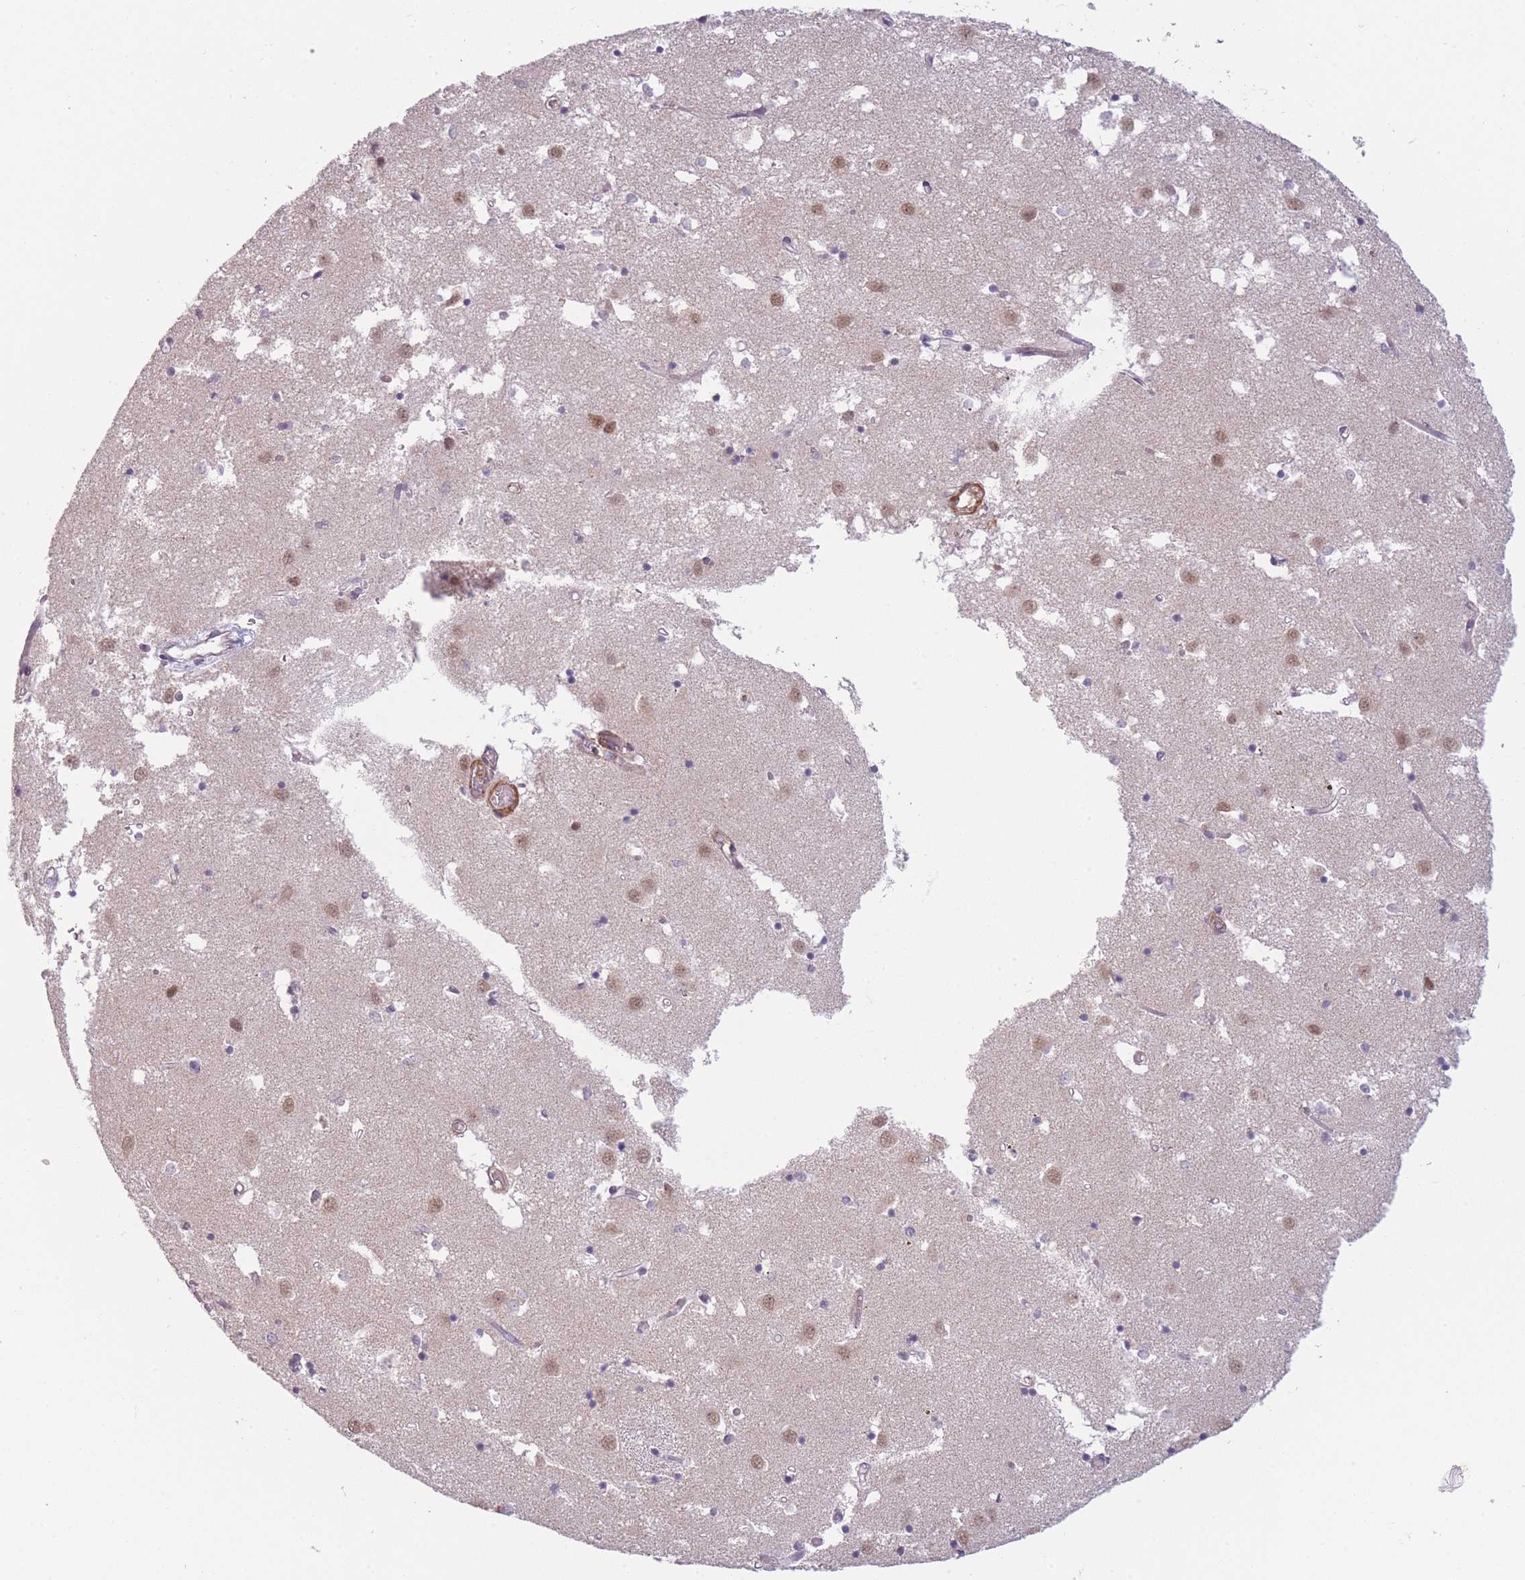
{"staining": {"intensity": "negative", "quantity": "none", "location": "none"}, "tissue": "caudate", "cell_type": "Glial cells", "image_type": "normal", "snomed": [{"axis": "morphology", "description": "Normal tissue, NOS"}, {"axis": "topography", "description": "Lateral ventricle wall"}], "caption": "IHC histopathology image of normal caudate: caudate stained with DAB (3,3'-diaminobenzidine) displays no significant protein expression in glial cells.", "gene": "SIN3B", "patient": {"sex": "male", "age": 70}}